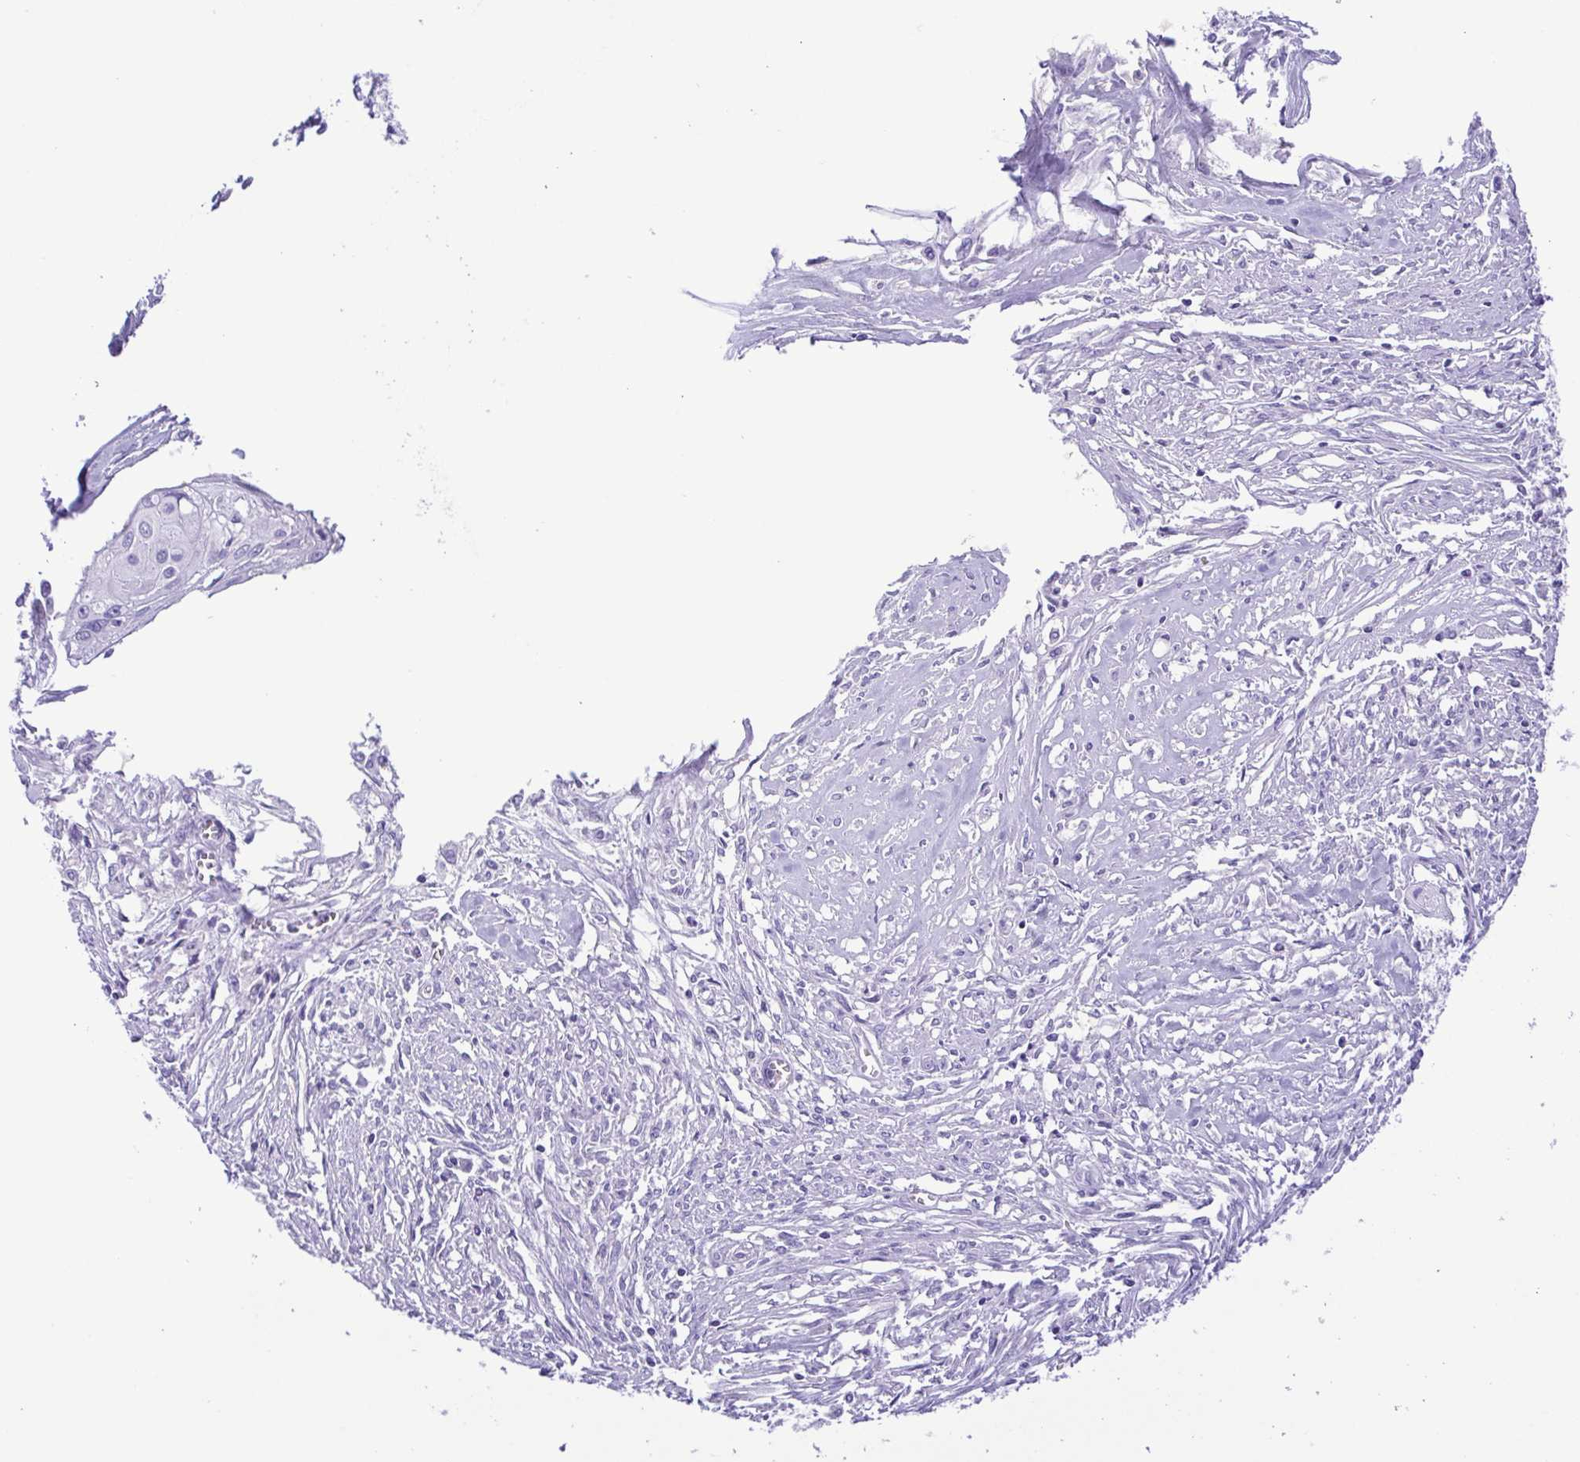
{"staining": {"intensity": "negative", "quantity": "none", "location": "none"}, "tissue": "cervical cancer", "cell_type": "Tumor cells", "image_type": "cancer", "snomed": [{"axis": "morphology", "description": "Squamous cell carcinoma, NOS"}, {"axis": "topography", "description": "Cervix"}], "caption": "Immunohistochemistry (IHC) of human cervical cancer displays no expression in tumor cells.", "gene": "OVGP1", "patient": {"sex": "female", "age": 49}}